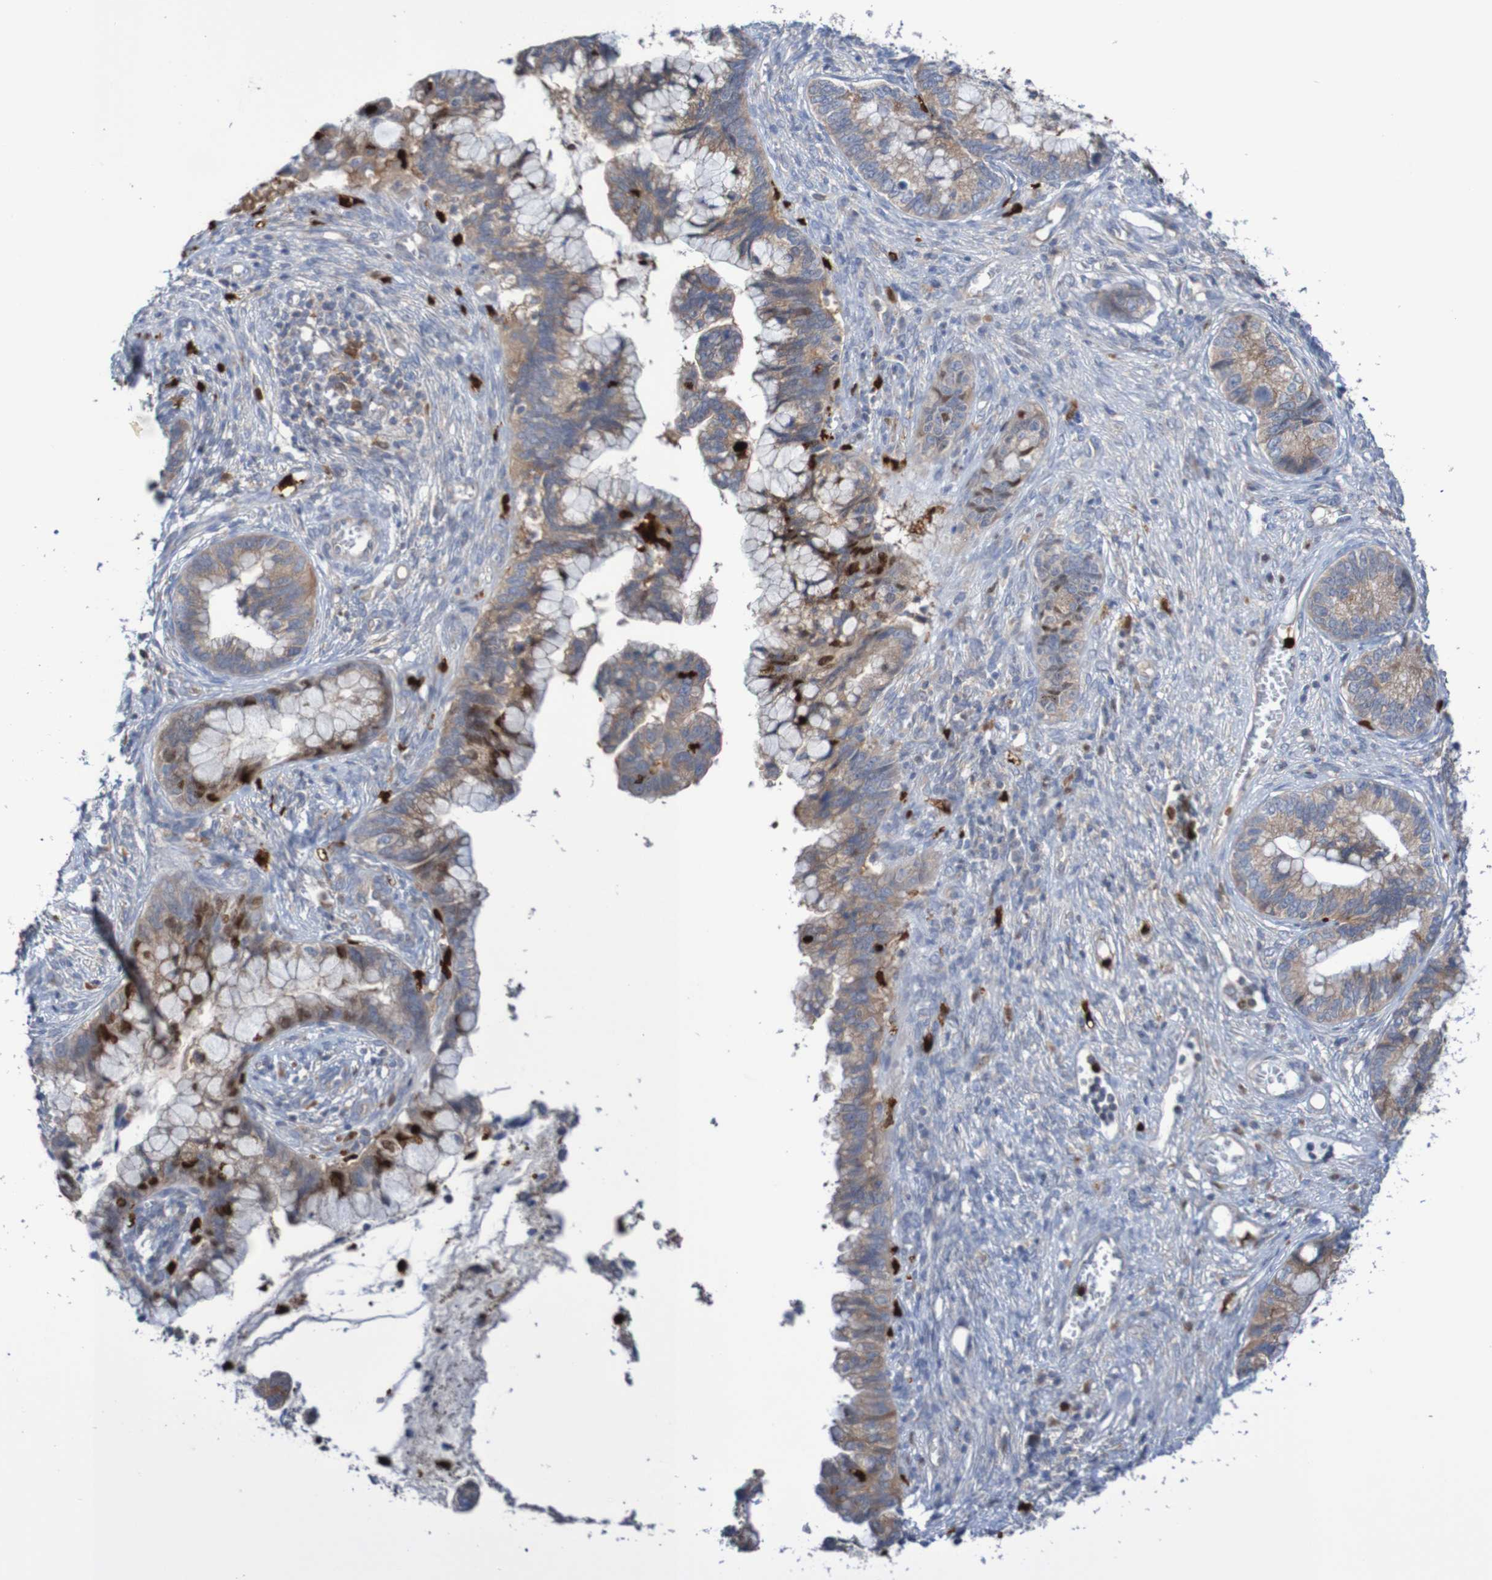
{"staining": {"intensity": "weak", "quantity": ">75%", "location": "cytoplasmic/membranous"}, "tissue": "cervical cancer", "cell_type": "Tumor cells", "image_type": "cancer", "snomed": [{"axis": "morphology", "description": "Adenocarcinoma, NOS"}, {"axis": "topography", "description": "Cervix"}], "caption": "Protein staining demonstrates weak cytoplasmic/membranous positivity in about >75% of tumor cells in adenocarcinoma (cervical).", "gene": "PARP4", "patient": {"sex": "female", "age": 44}}